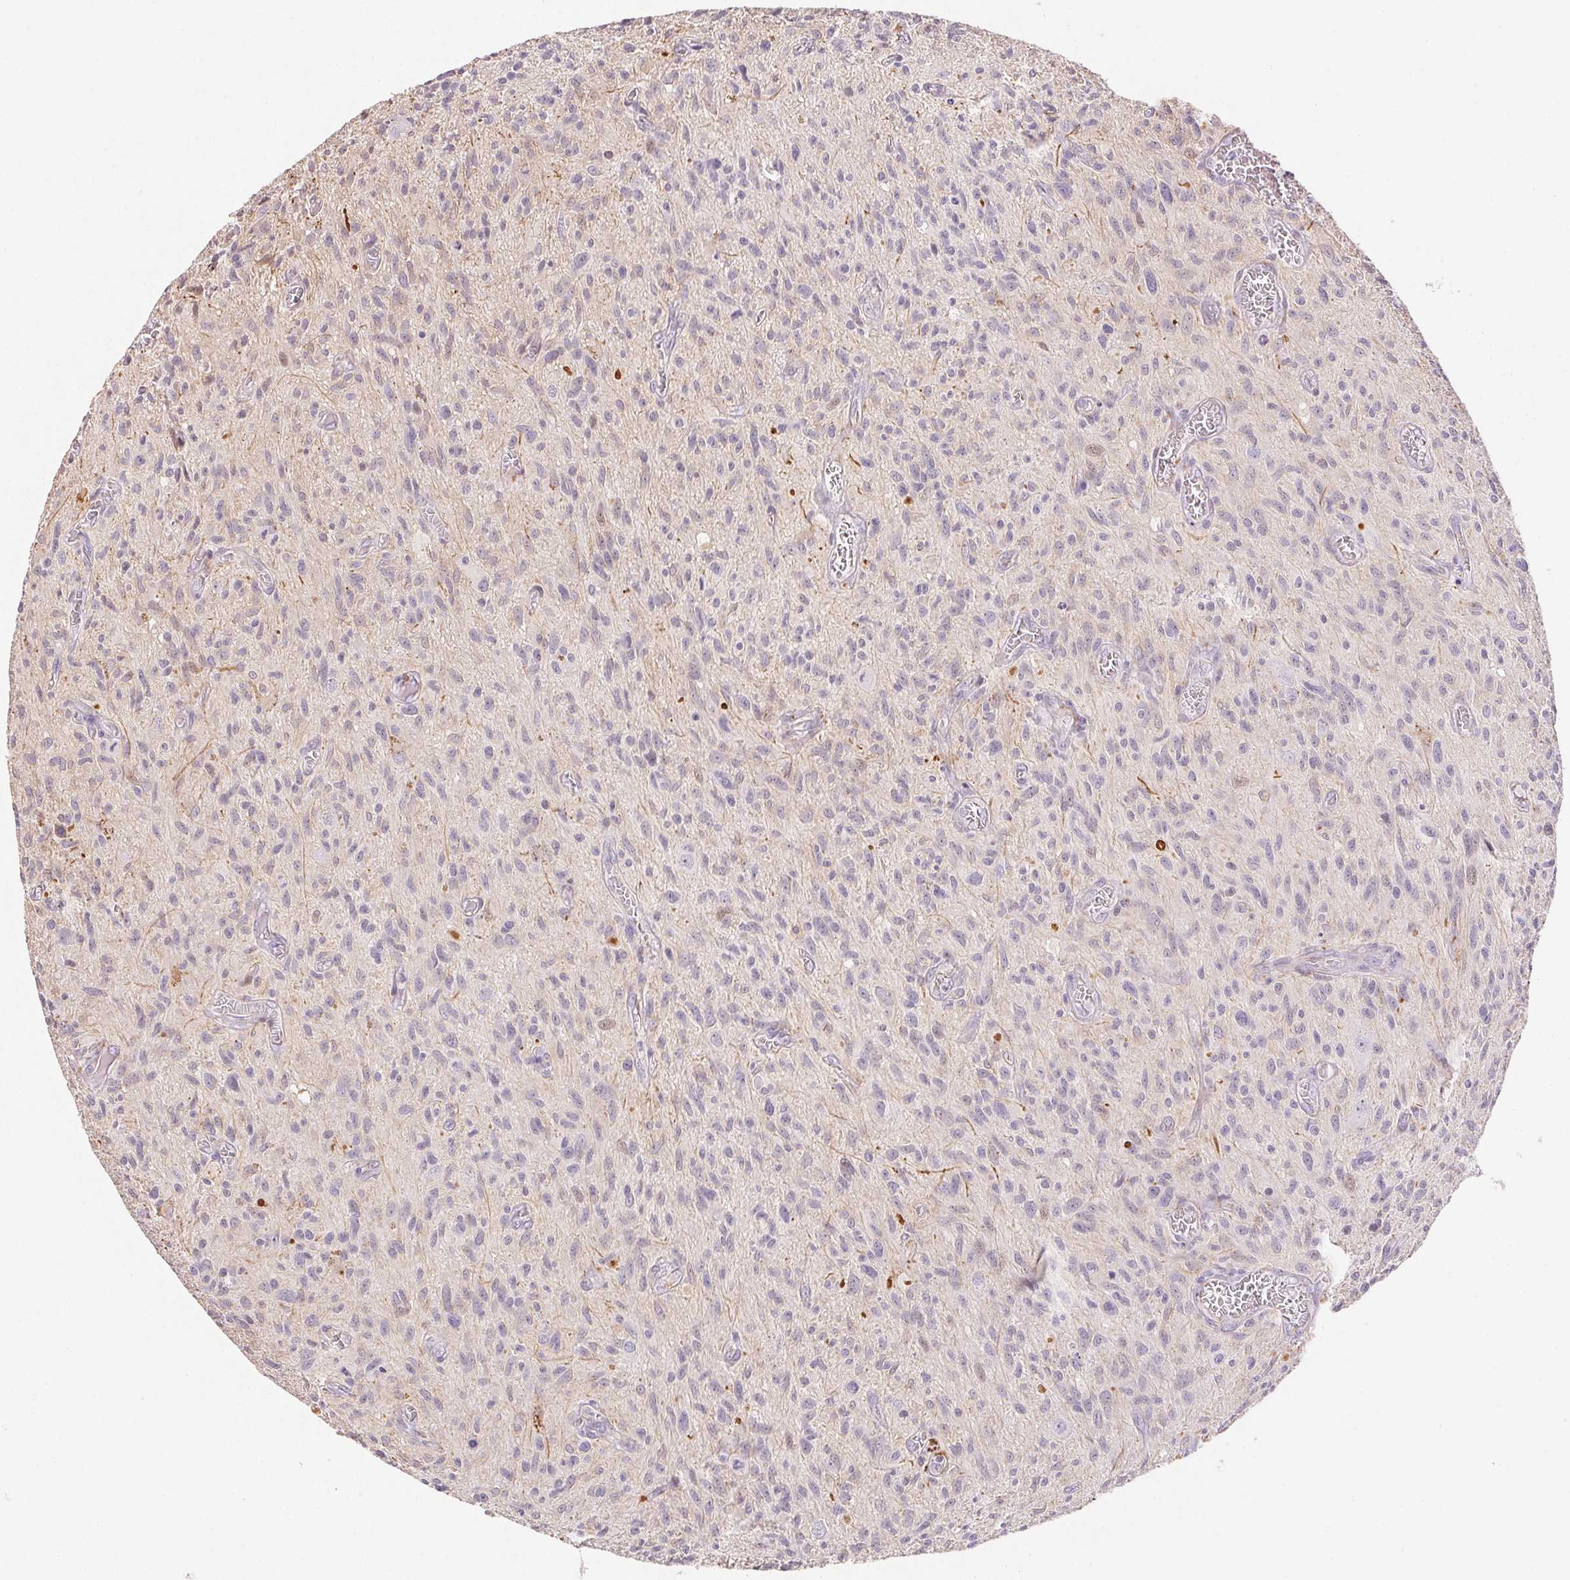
{"staining": {"intensity": "negative", "quantity": "none", "location": "none"}, "tissue": "glioma", "cell_type": "Tumor cells", "image_type": "cancer", "snomed": [{"axis": "morphology", "description": "Glioma, malignant, High grade"}, {"axis": "topography", "description": "Brain"}], "caption": "A high-resolution photomicrograph shows immunohistochemistry (IHC) staining of malignant glioma (high-grade), which reveals no significant positivity in tumor cells.", "gene": "GYG2", "patient": {"sex": "male", "age": 75}}